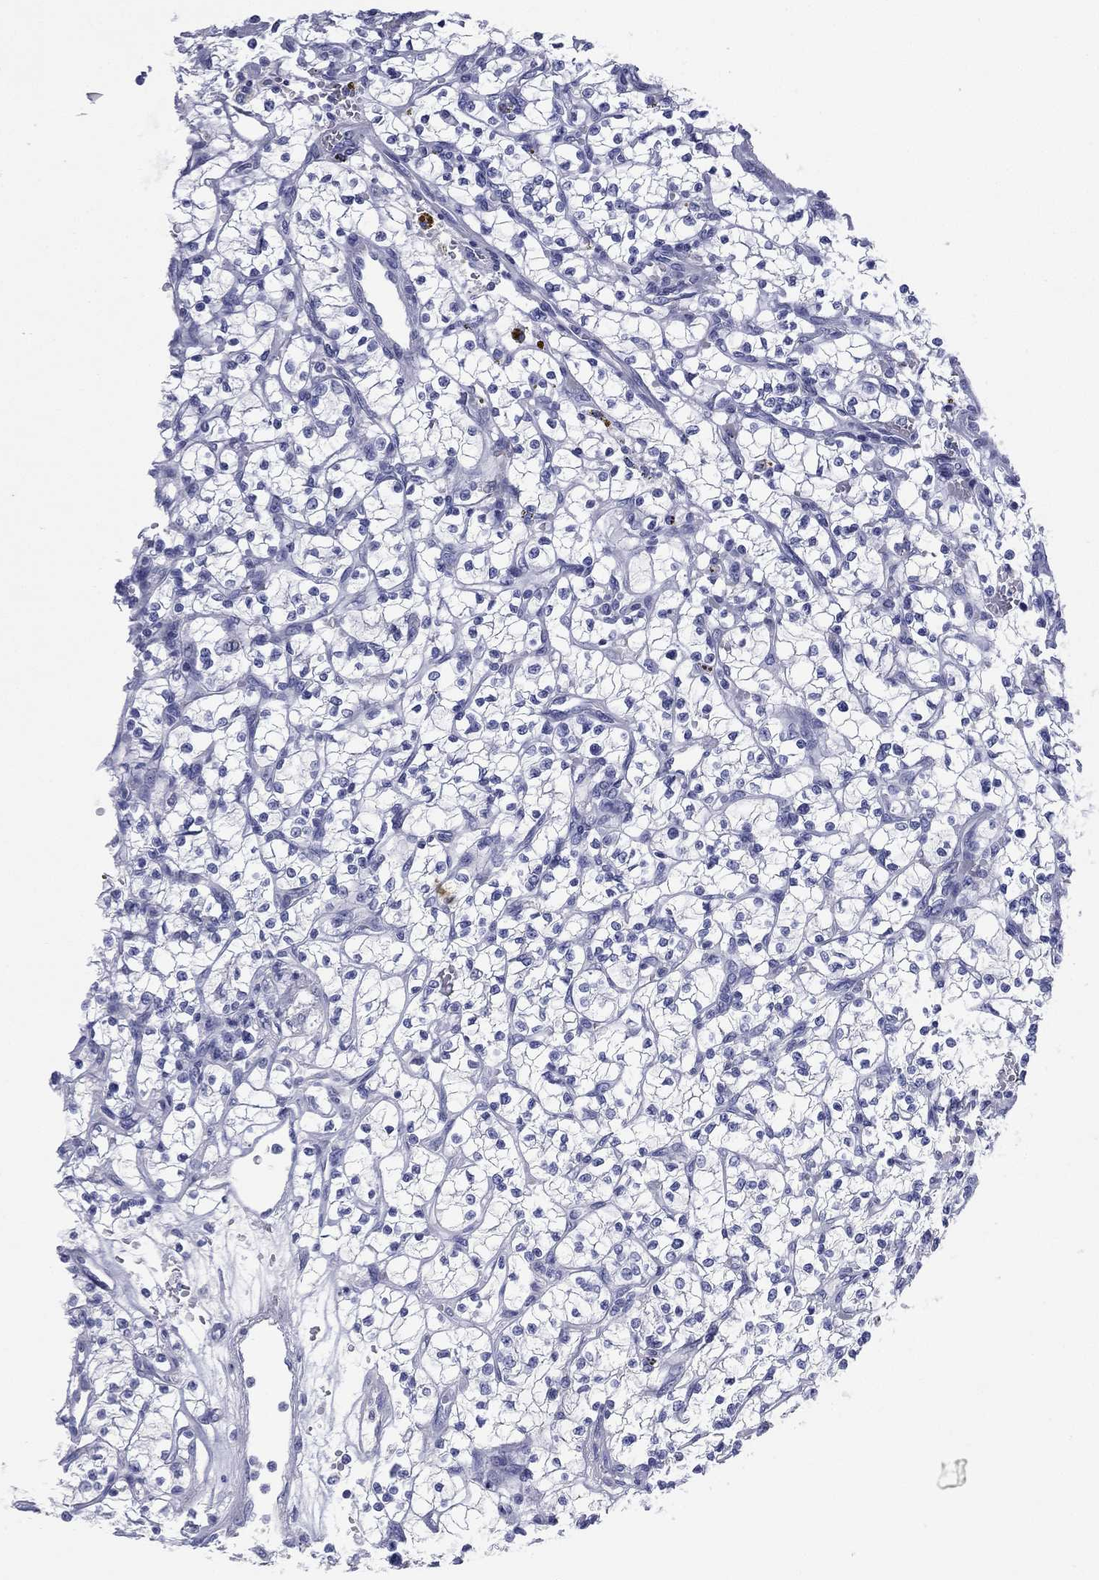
{"staining": {"intensity": "negative", "quantity": "none", "location": "none"}, "tissue": "renal cancer", "cell_type": "Tumor cells", "image_type": "cancer", "snomed": [{"axis": "morphology", "description": "Adenocarcinoma, NOS"}, {"axis": "topography", "description": "Kidney"}], "caption": "Protein analysis of renal adenocarcinoma exhibits no significant staining in tumor cells.", "gene": "FCER2", "patient": {"sex": "female", "age": 64}}